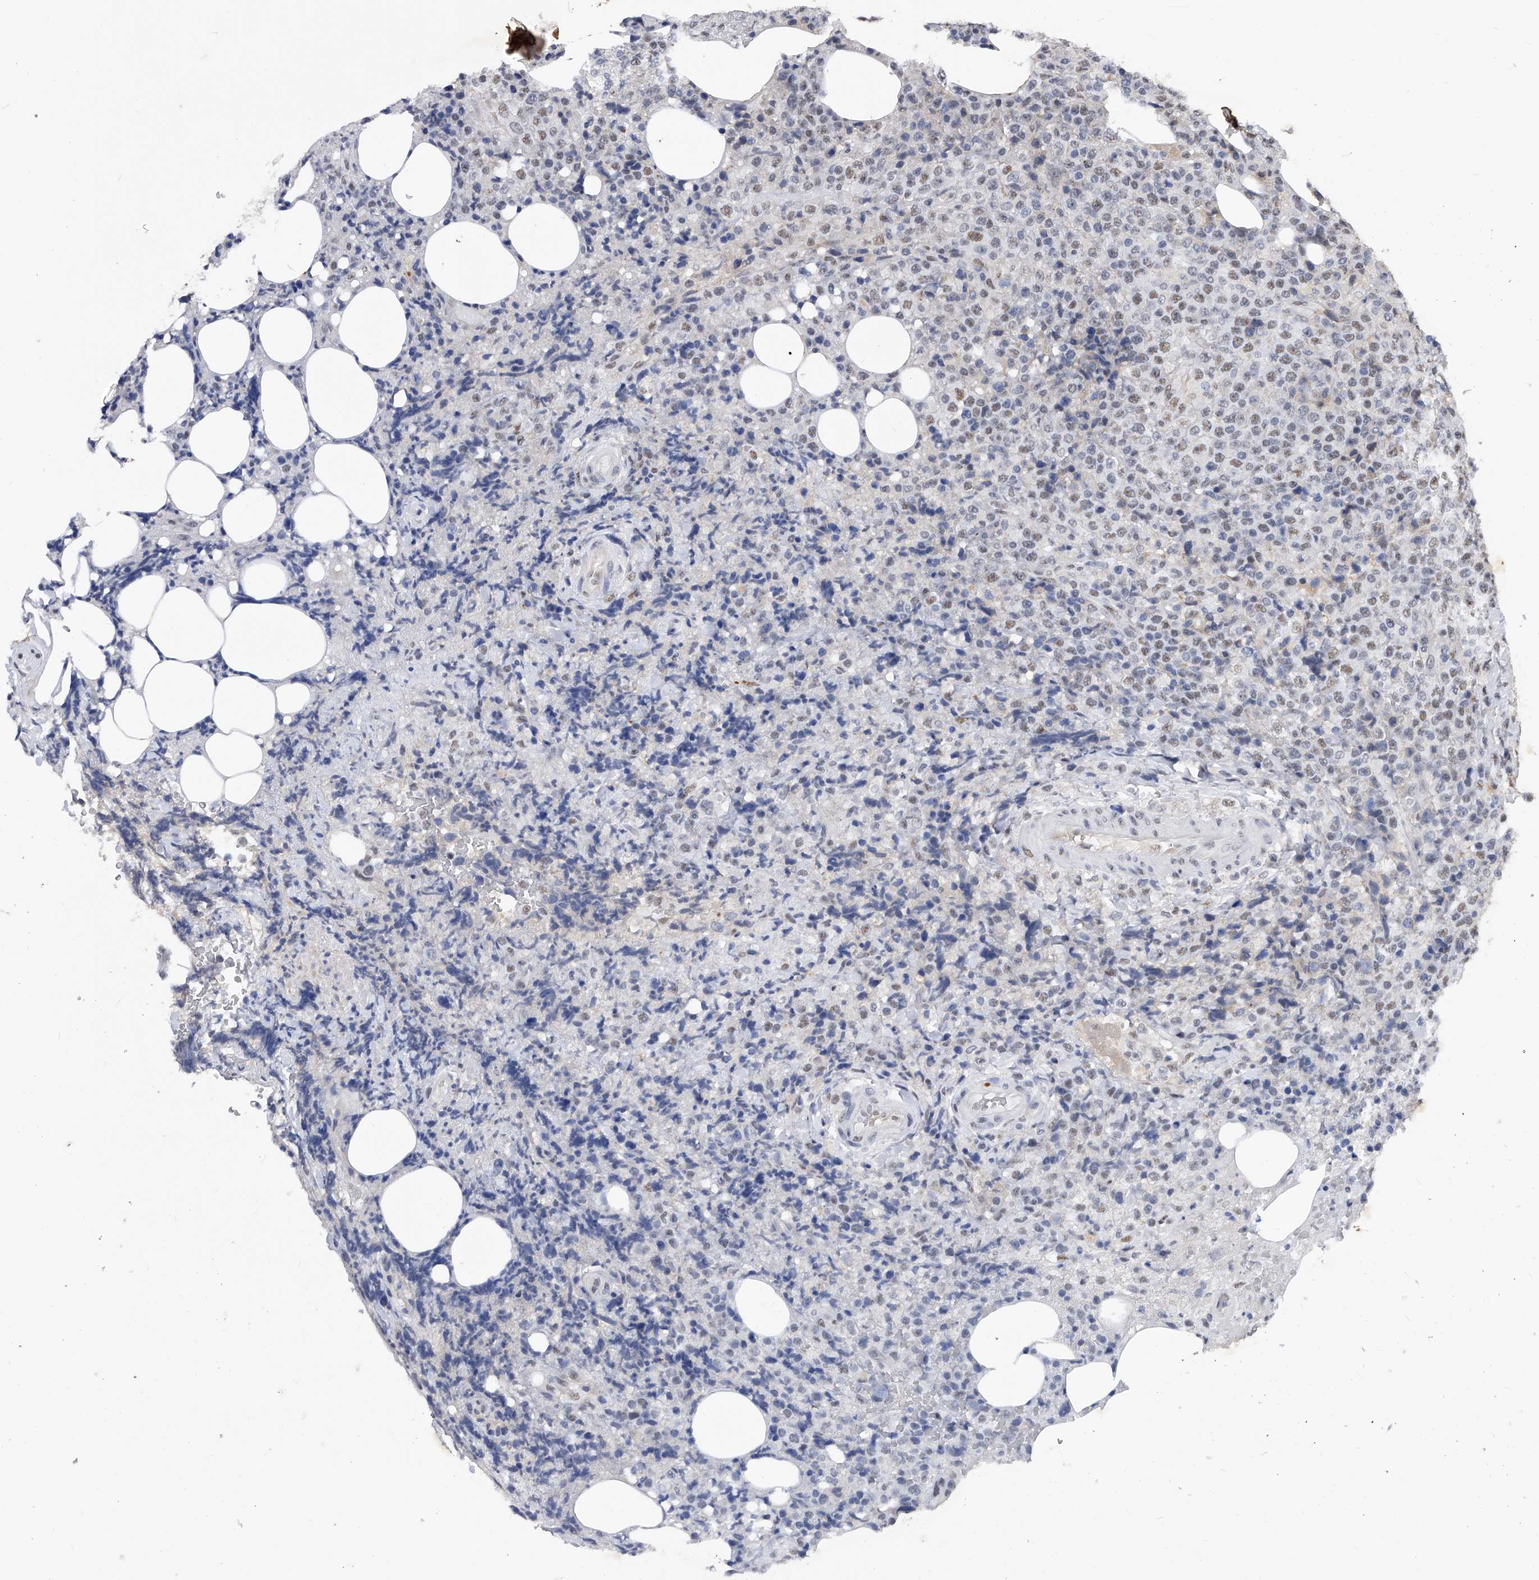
{"staining": {"intensity": "weak", "quantity": "25%-75%", "location": "nuclear"}, "tissue": "lymphoma", "cell_type": "Tumor cells", "image_type": "cancer", "snomed": [{"axis": "morphology", "description": "Malignant lymphoma, non-Hodgkin's type, High grade"}, {"axis": "topography", "description": "Lymph node"}], "caption": "This histopathology image displays high-grade malignant lymphoma, non-Hodgkin's type stained with IHC to label a protein in brown. The nuclear of tumor cells show weak positivity for the protein. Nuclei are counter-stained blue.", "gene": "ZNF529", "patient": {"sex": "male", "age": 13}}